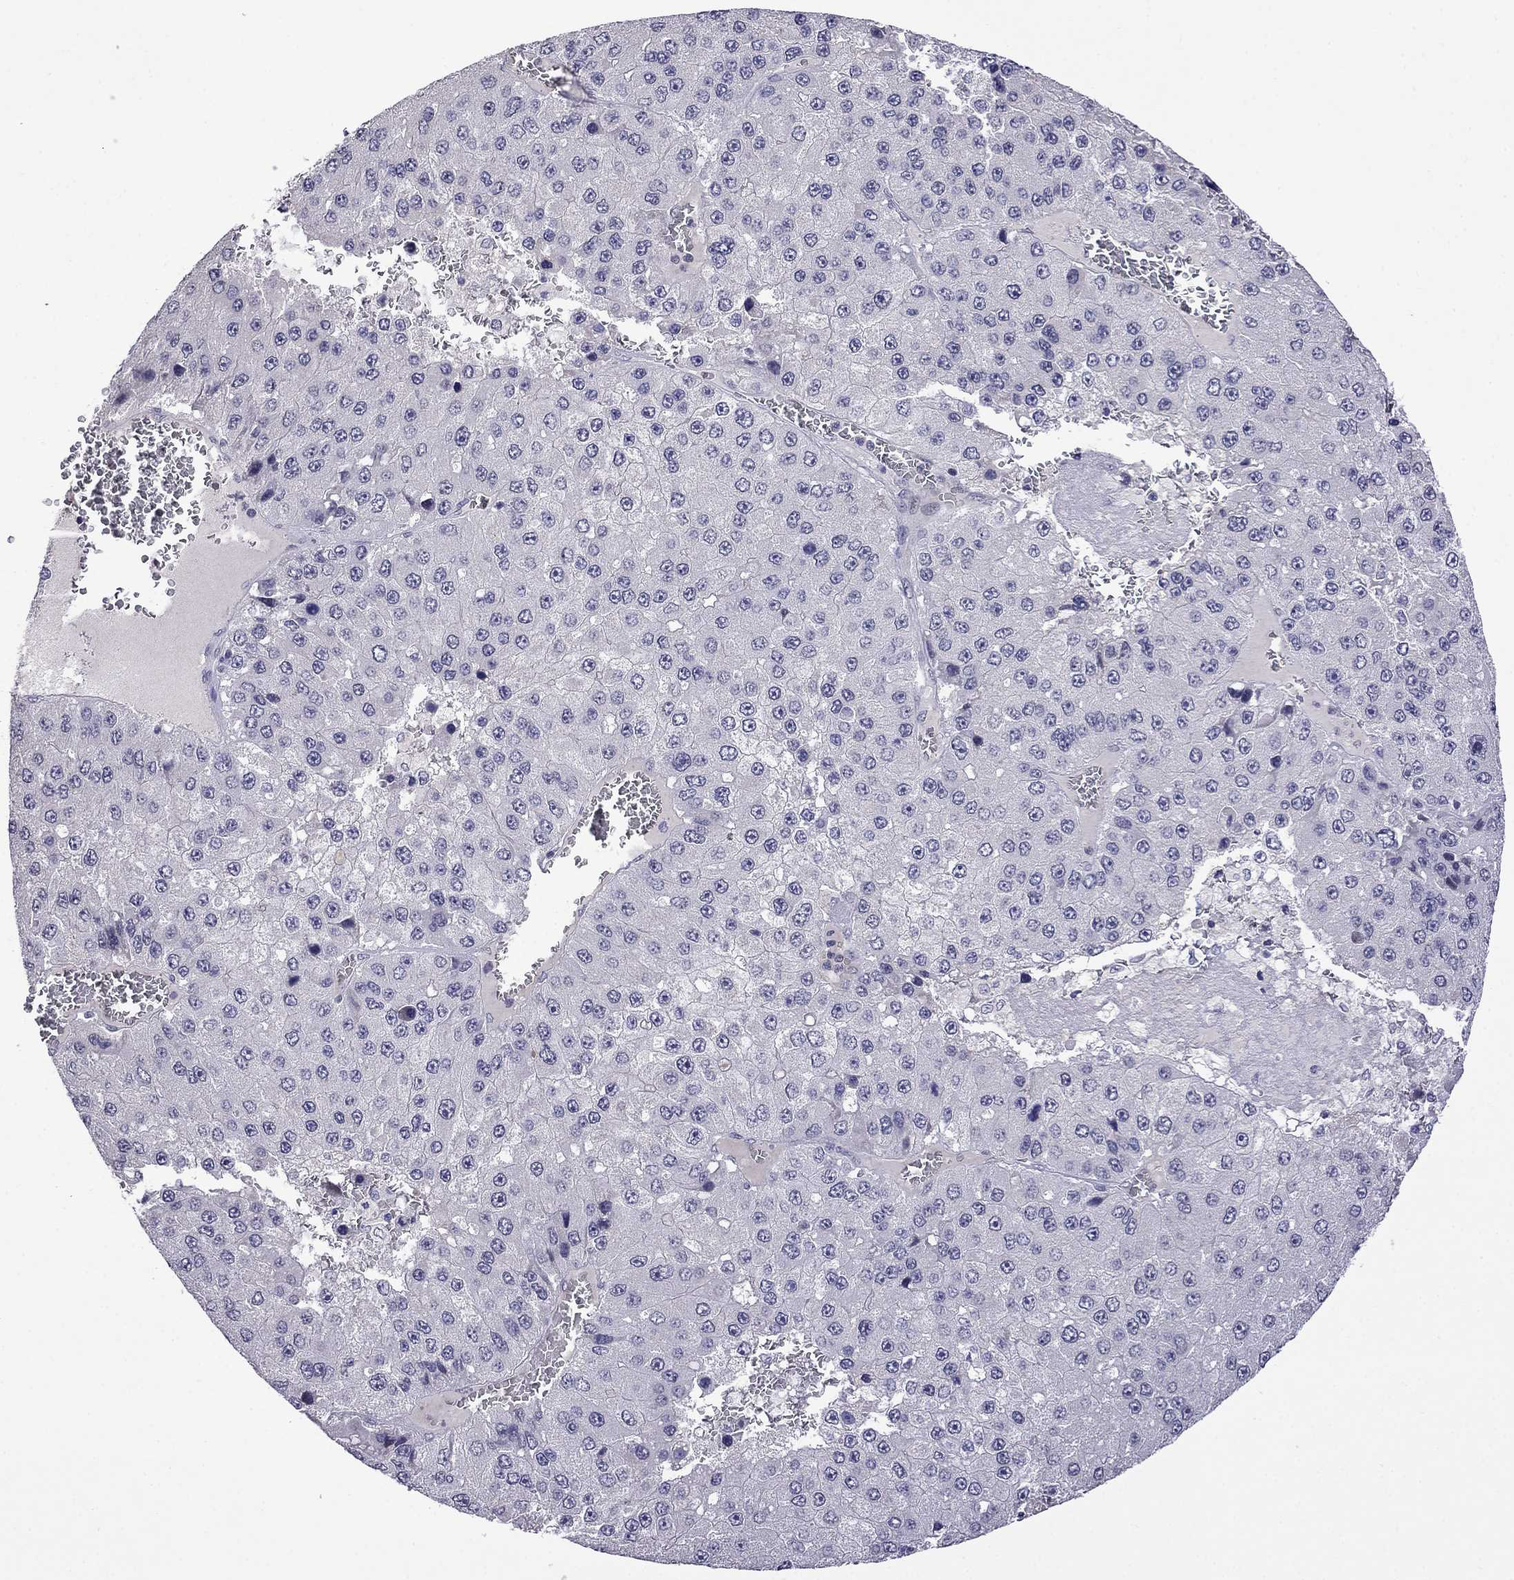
{"staining": {"intensity": "negative", "quantity": "none", "location": "none"}, "tissue": "liver cancer", "cell_type": "Tumor cells", "image_type": "cancer", "snomed": [{"axis": "morphology", "description": "Carcinoma, Hepatocellular, NOS"}, {"axis": "topography", "description": "Liver"}], "caption": "An image of human liver cancer (hepatocellular carcinoma) is negative for staining in tumor cells.", "gene": "STAR", "patient": {"sex": "female", "age": 73}}